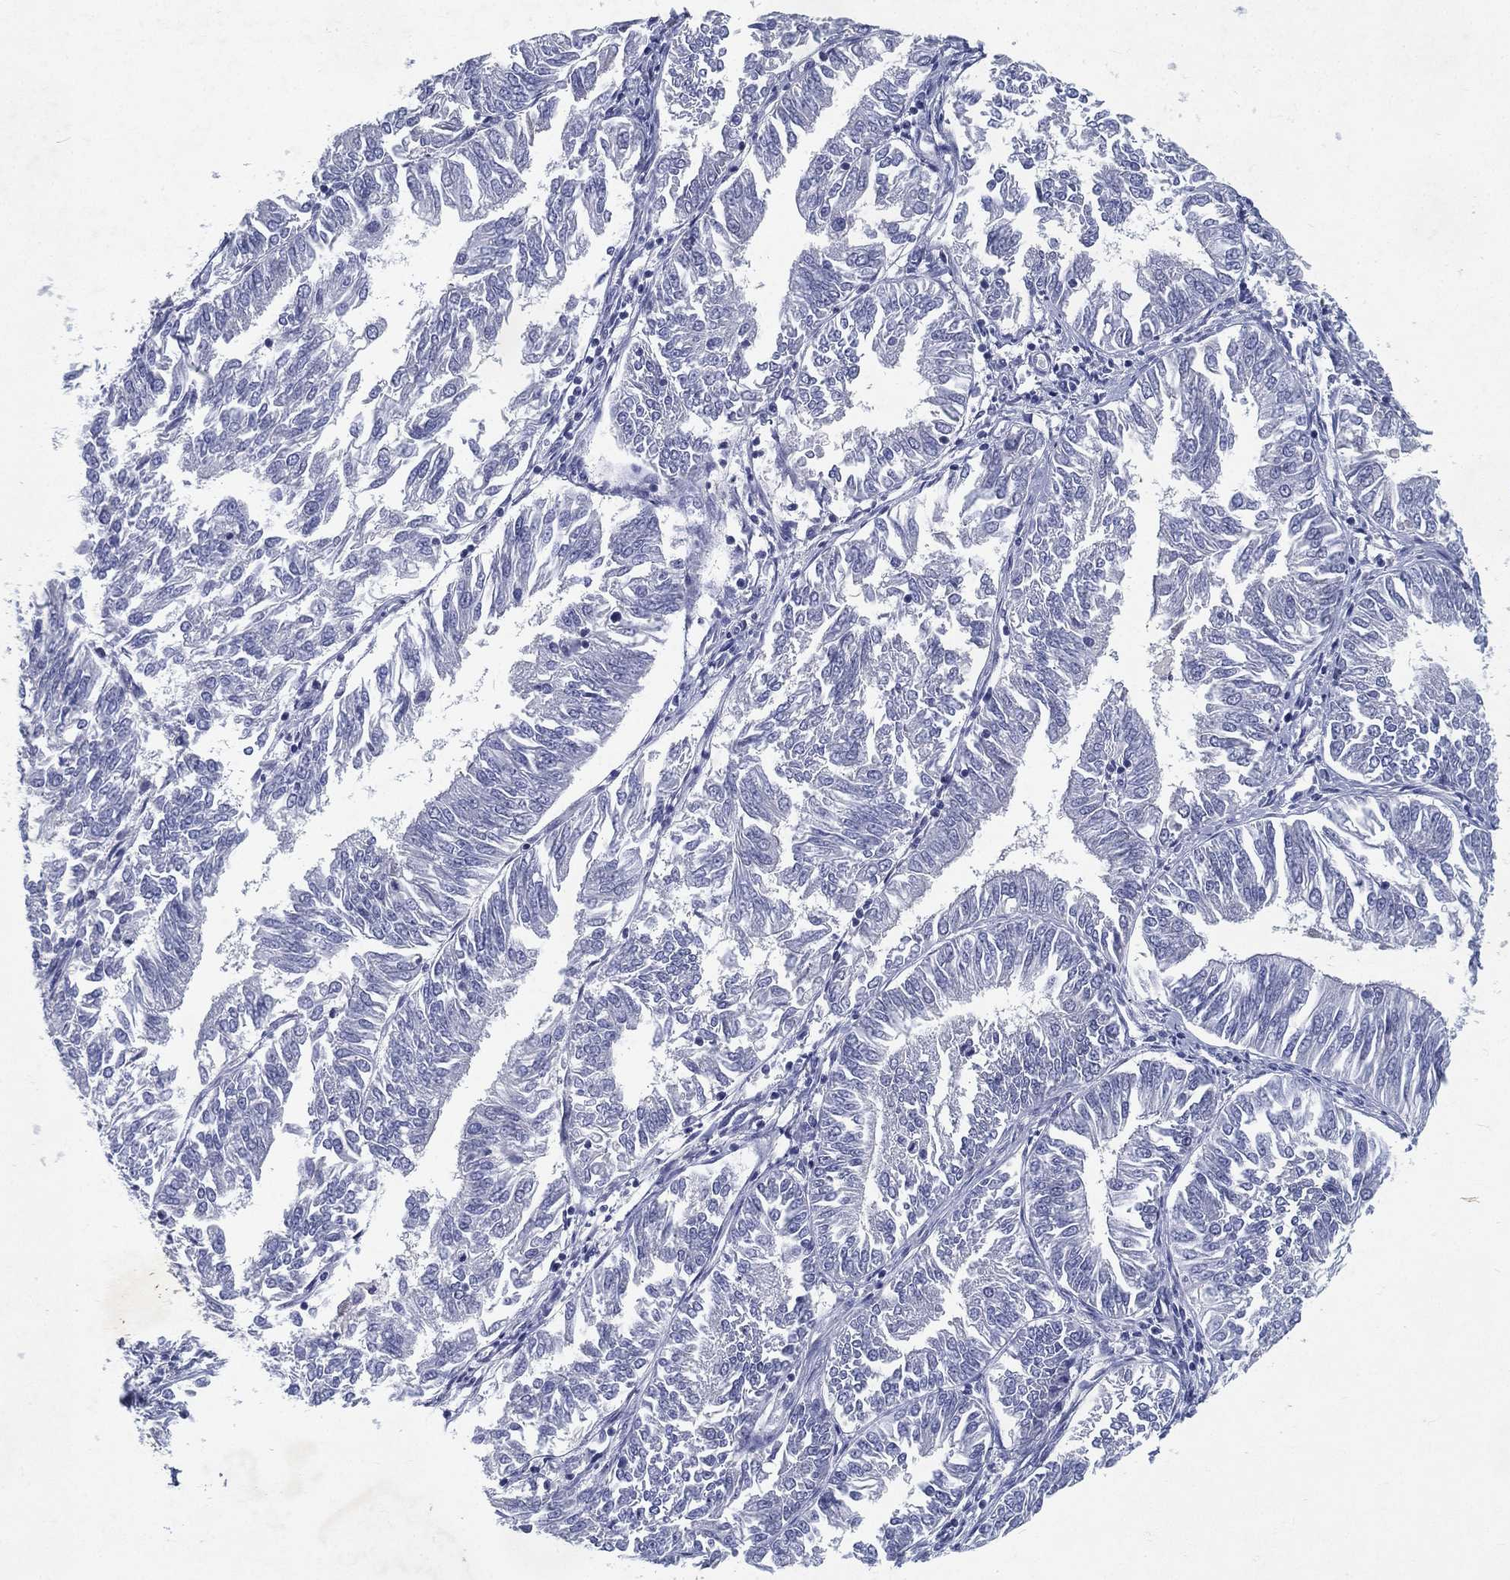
{"staining": {"intensity": "negative", "quantity": "none", "location": "none"}, "tissue": "endometrial cancer", "cell_type": "Tumor cells", "image_type": "cancer", "snomed": [{"axis": "morphology", "description": "Adenocarcinoma, NOS"}, {"axis": "topography", "description": "Endometrium"}], "caption": "Immunohistochemical staining of adenocarcinoma (endometrial) displays no significant expression in tumor cells.", "gene": "RGS13", "patient": {"sex": "female", "age": 58}}